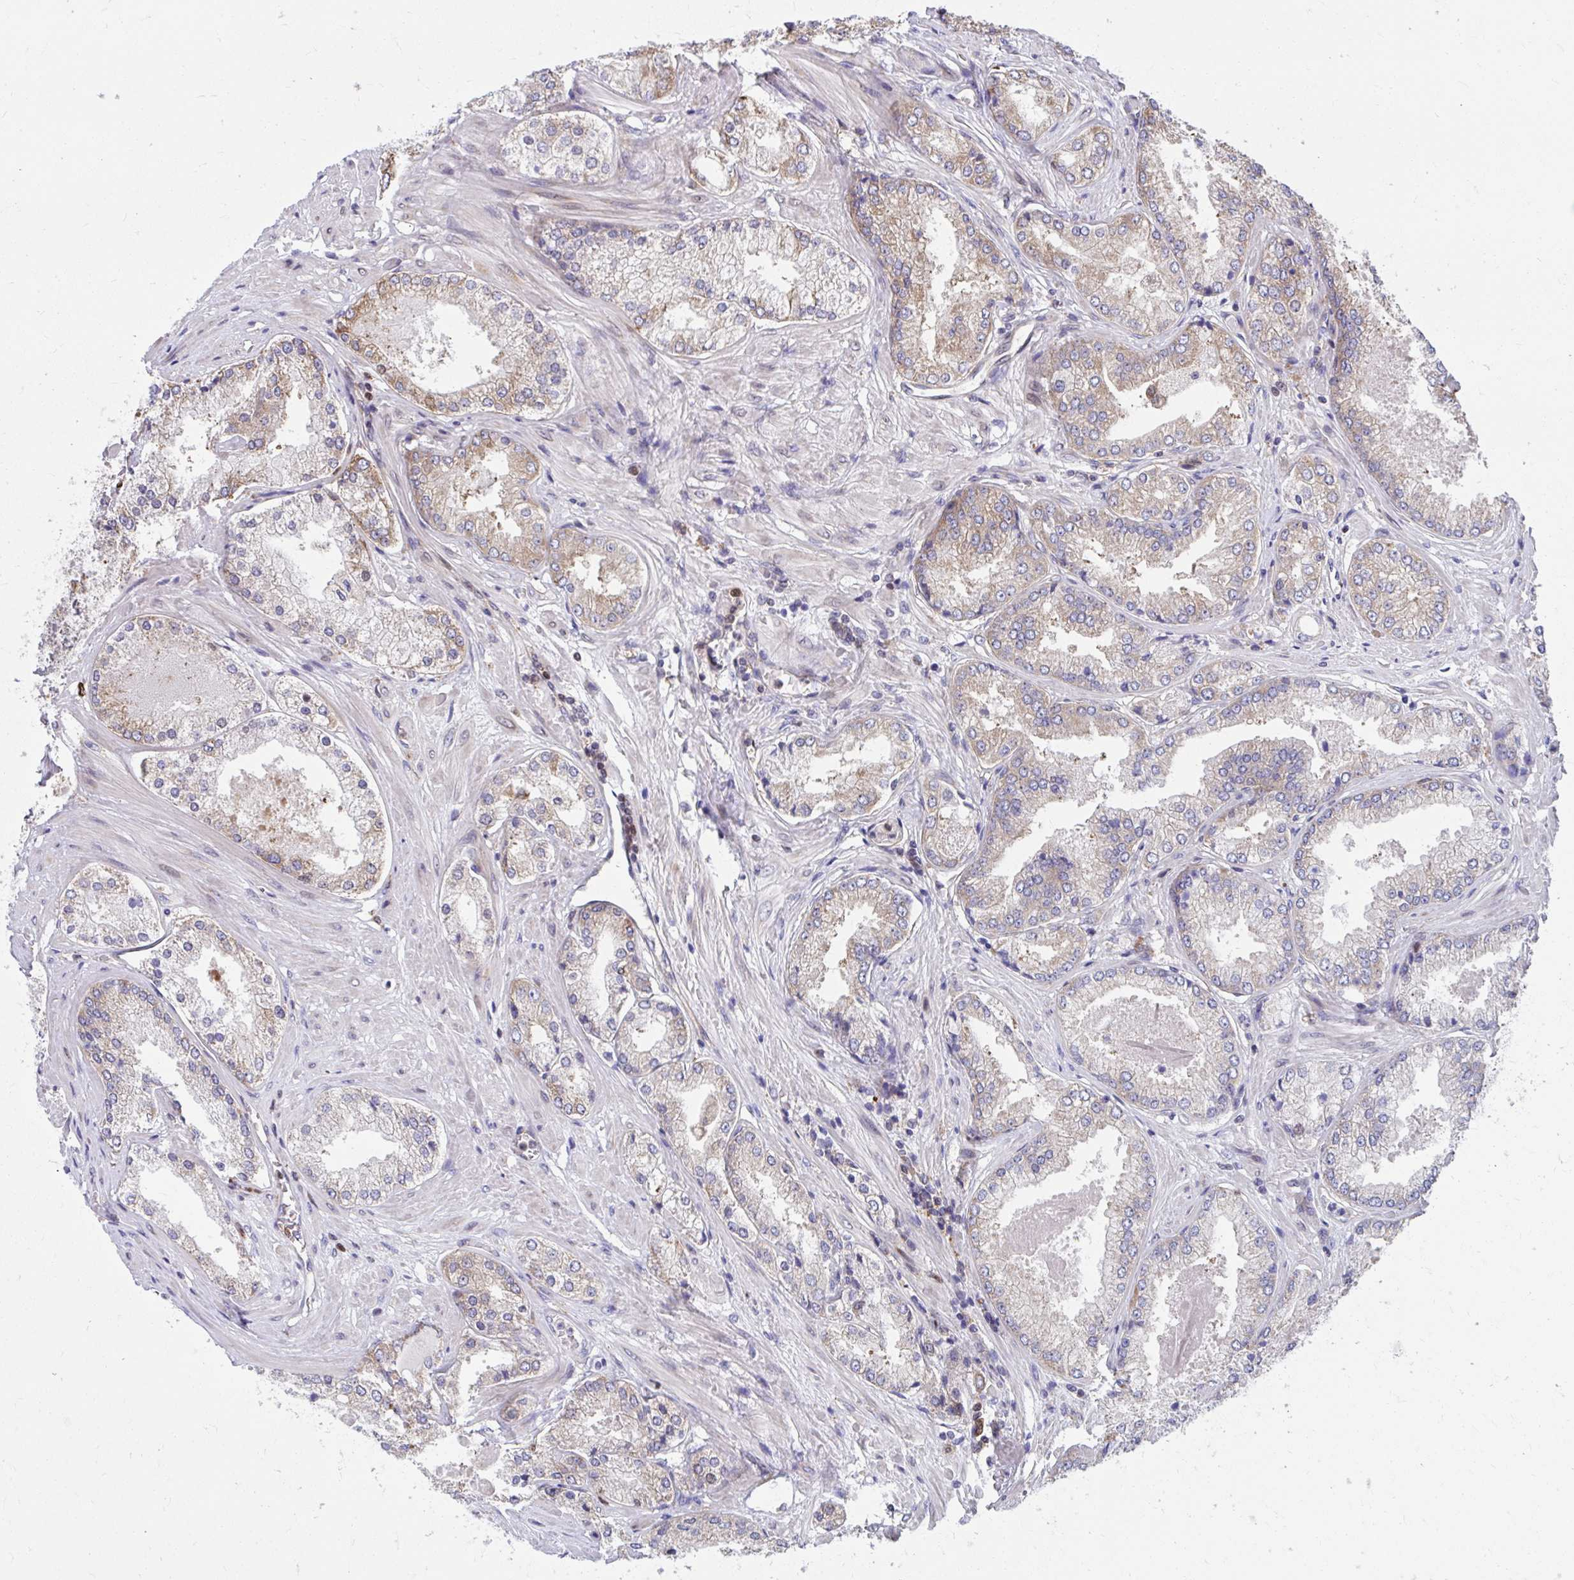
{"staining": {"intensity": "moderate", "quantity": "<25%", "location": "cytoplasmic/membranous"}, "tissue": "prostate cancer", "cell_type": "Tumor cells", "image_type": "cancer", "snomed": [{"axis": "morphology", "description": "Adenocarcinoma, Low grade"}, {"axis": "topography", "description": "Prostate"}], "caption": "Immunohistochemistry (IHC) staining of low-grade adenocarcinoma (prostate), which exhibits low levels of moderate cytoplasmic/membranous staining in approximately <25% of tumor cells indicating moderate cytoplasmic/membranous protein staining. The staining was performed using DAB (brown) for protein detection and nuclei were counterstained in hematoxylin (blue).", "gene": "ZNF778", "patient": {"sex": "male", "age": 68}}